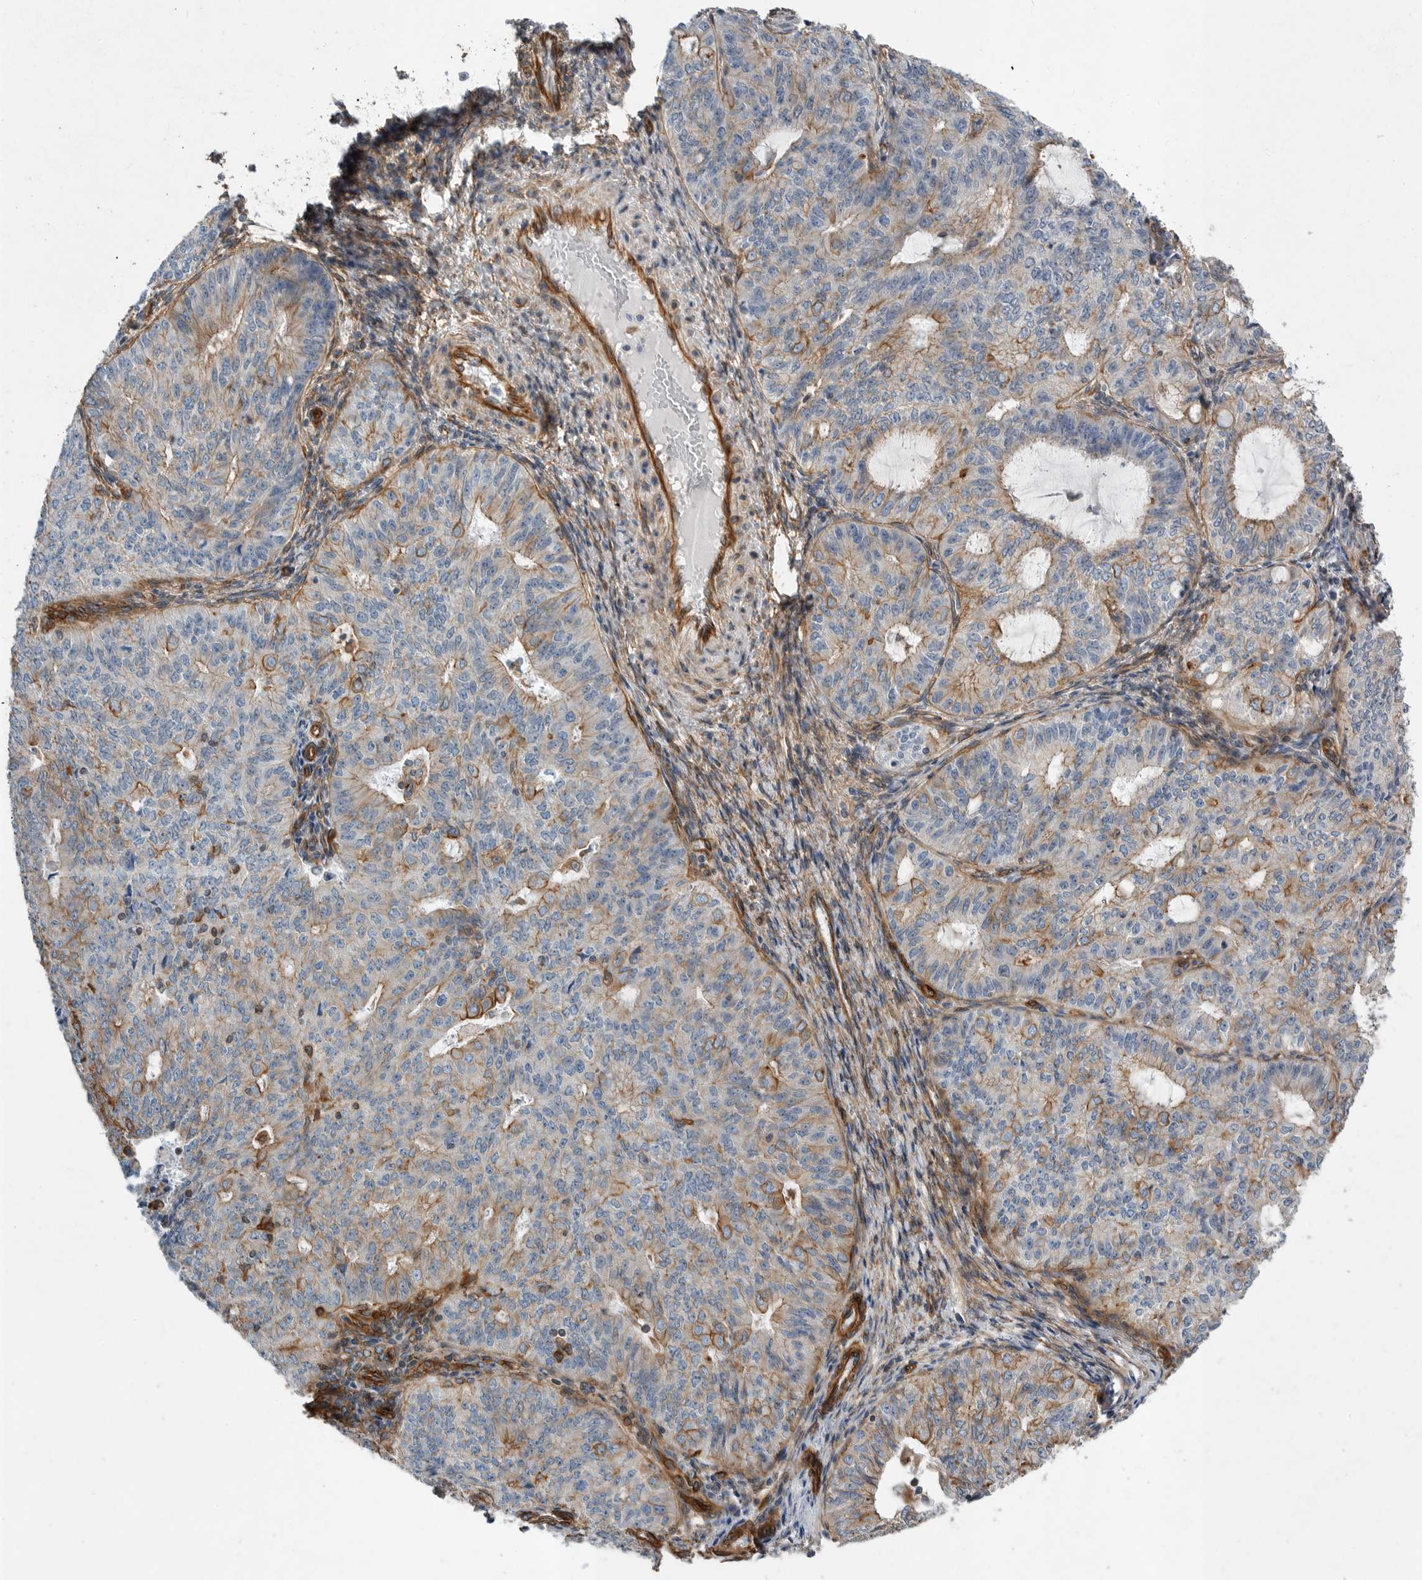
{"staining": {"intensity": "weak", "quantity": "25%-75%", "location": "cytoplasmic/membranous"}, "tissue": "endometrial cancer", "cell_type": "Tumor cells", "image_type": "cancer", "snomed": [{"axis": "morphology", "description": "Adenocarcinoma, NOS"}, {"axis": "topography", "description": "Endometrium"}], "caption": "Brown immunohistochemical staining in endometrial cancer exhibits weak cytoplasmic/membranous expression in approximately 25%-75% of tumor cells. (IHC, brightfield microscopy, high magnification).", "gene": "PLEC", "patient": {"sex": "female", "age": 32}}